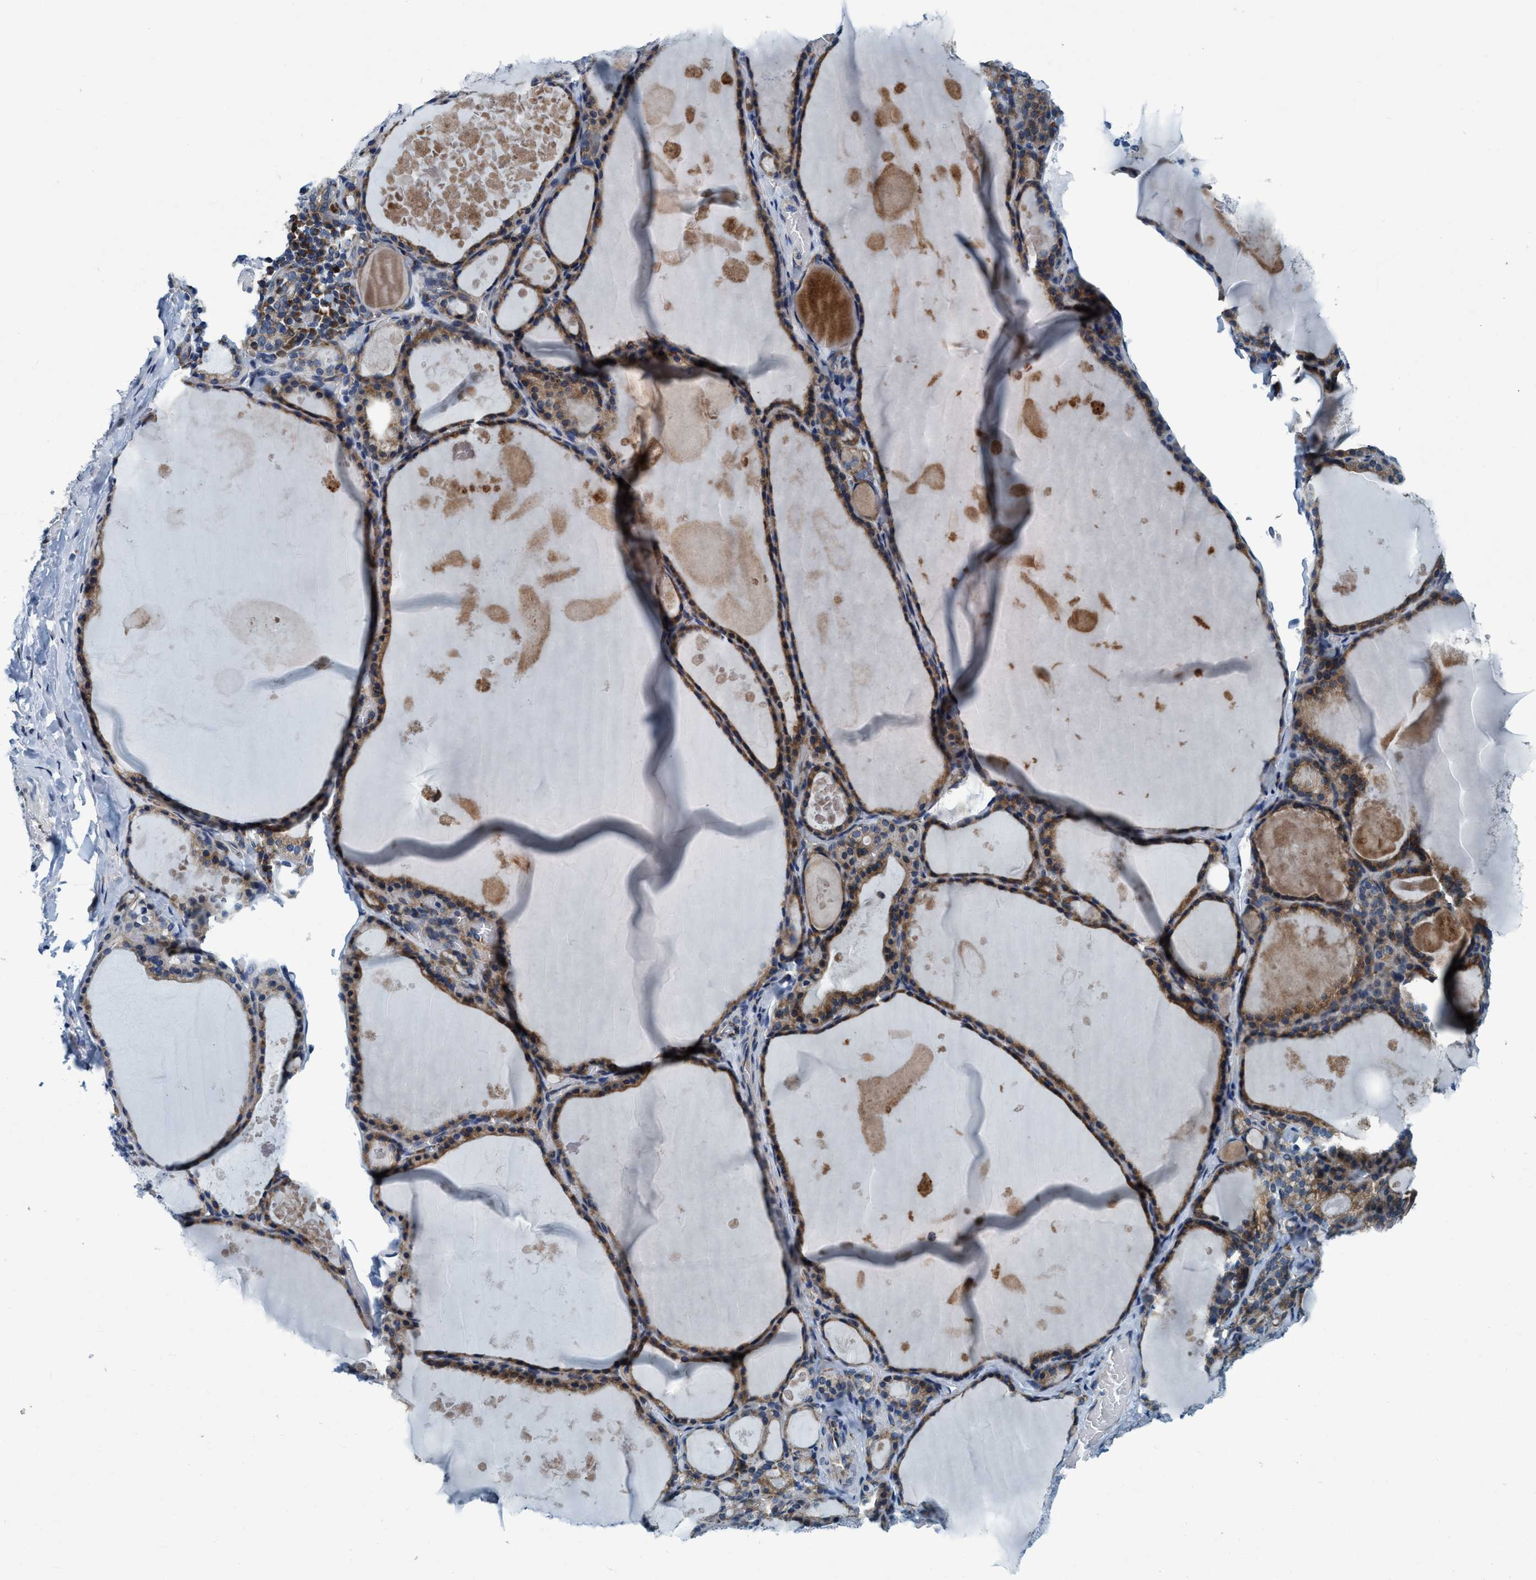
{"staining": {"intensity": "moderate", "quantity": ">75%", "location": "cytoplasmic/membranous"}, "tissue": "thyroid gland", "cell_type": "Glandular cells", "image_type": "normal", "snomed": [{"axis": "morphology", "description": "Normal tissue, NOS"}, {"axis": "topography", "description": "Thyroid gland"}], "caption": "Human thyroid gland stained for a protein (brown) exhibits moderate cytoplasmic/membranous positive staining in about >75% of glandular cells.", "gene": "ARMC9", "patient": {"sex": "male", "age": 56}}